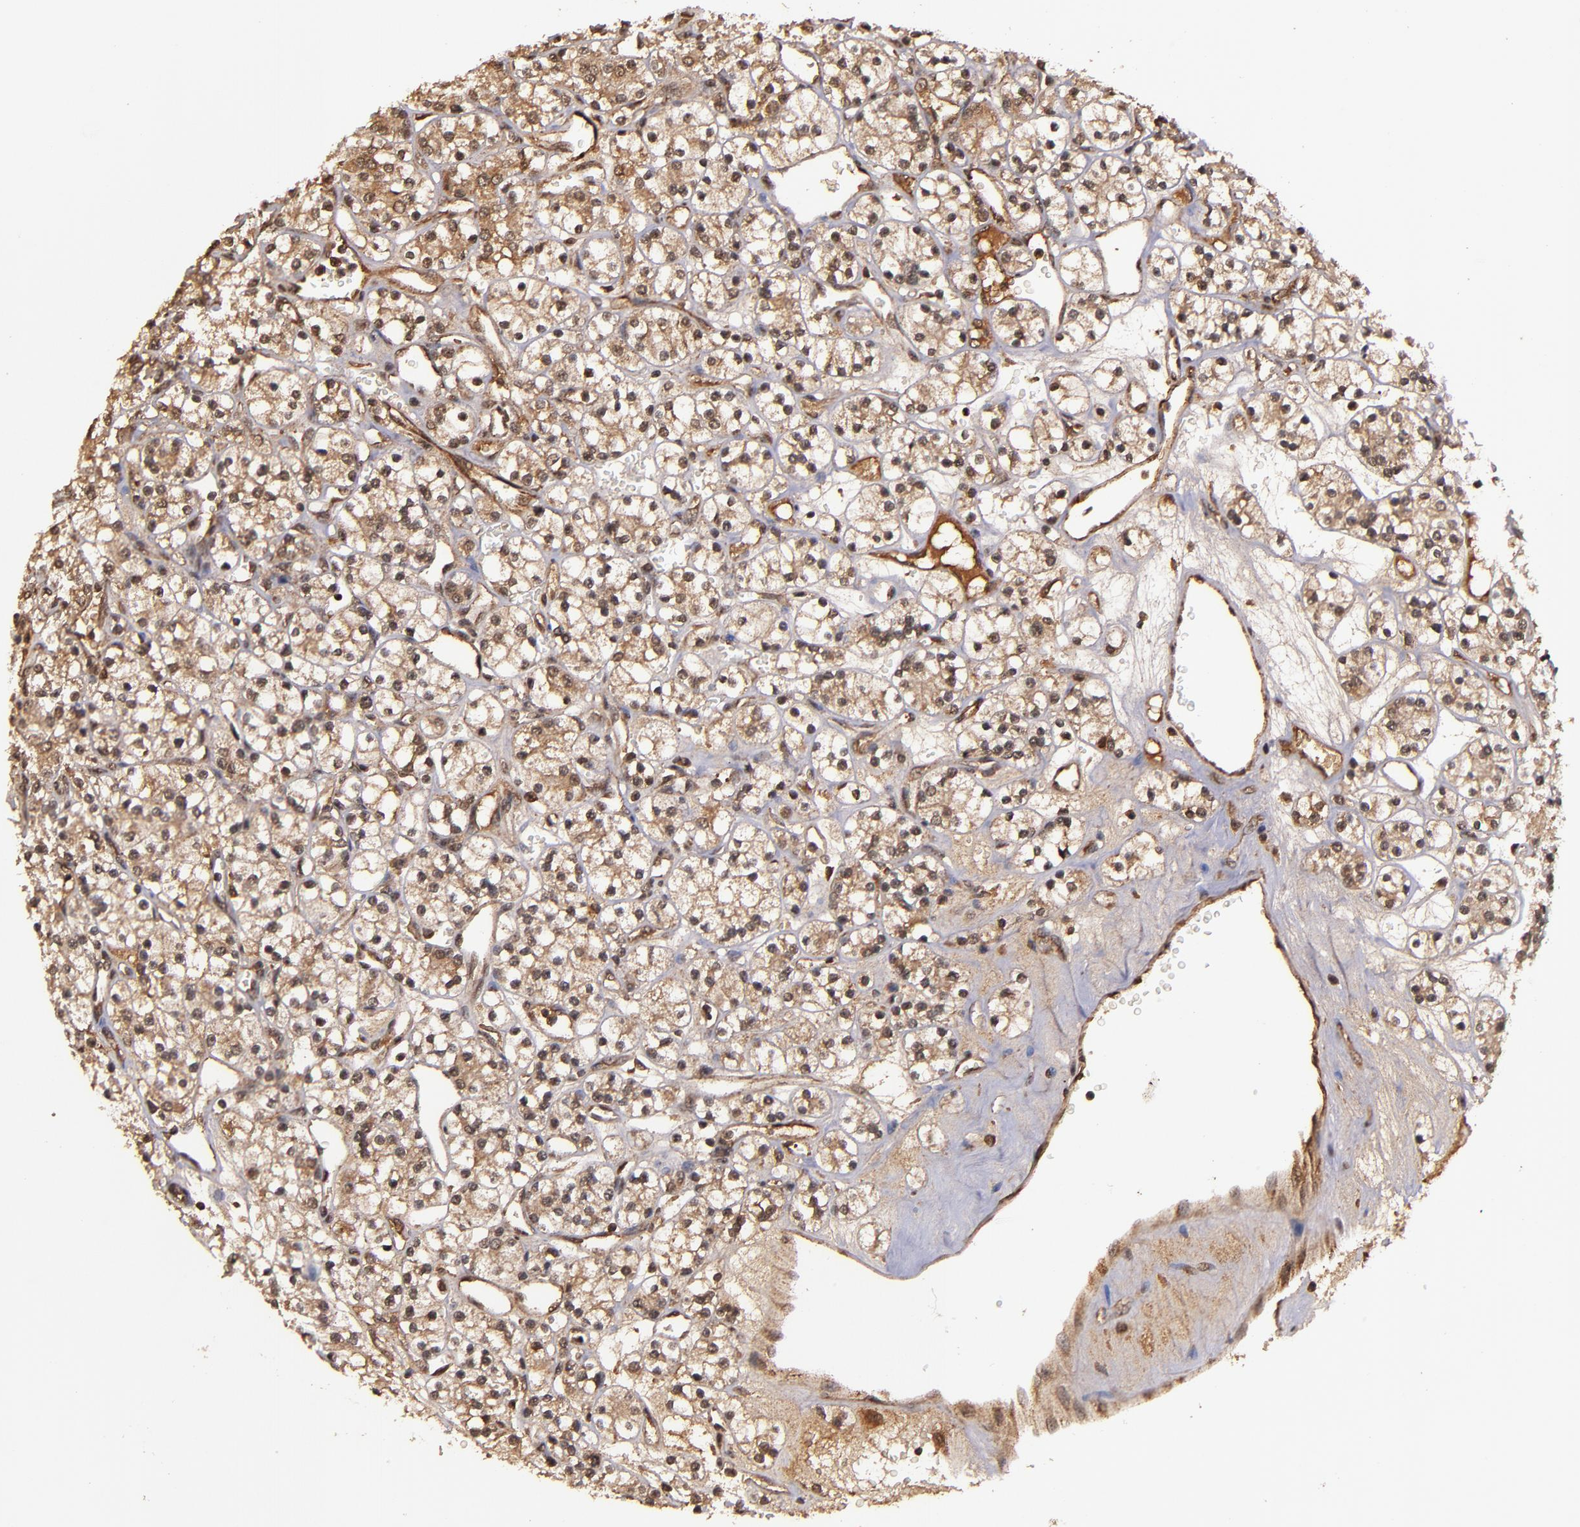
{"staining": {"intensity": "moderate", "quantity": ">75%", "location": "cytoplasmic/membranous"}, "tissue": "renal cancer", "cell_type": "Tumor cells", "image_type": "cancer", "snomed": [{"axis": "morphology", "description": "Adenocarcinoma, NOS"}, {"axis": "topography", "description": "Kidney"}], "caption": "Immunohistochemistry (IHC) photomicrograph of neoplastic tissue: renal cancer stained using IHC displays medium levels of moderate protein expression localized specifically in the cytoplasmic/membranous of tumor cells, appearing as a cytoplasmic/membranous brown color.", "gene": "RIOK3", "patient": {"sex": "female", "age": 62}}